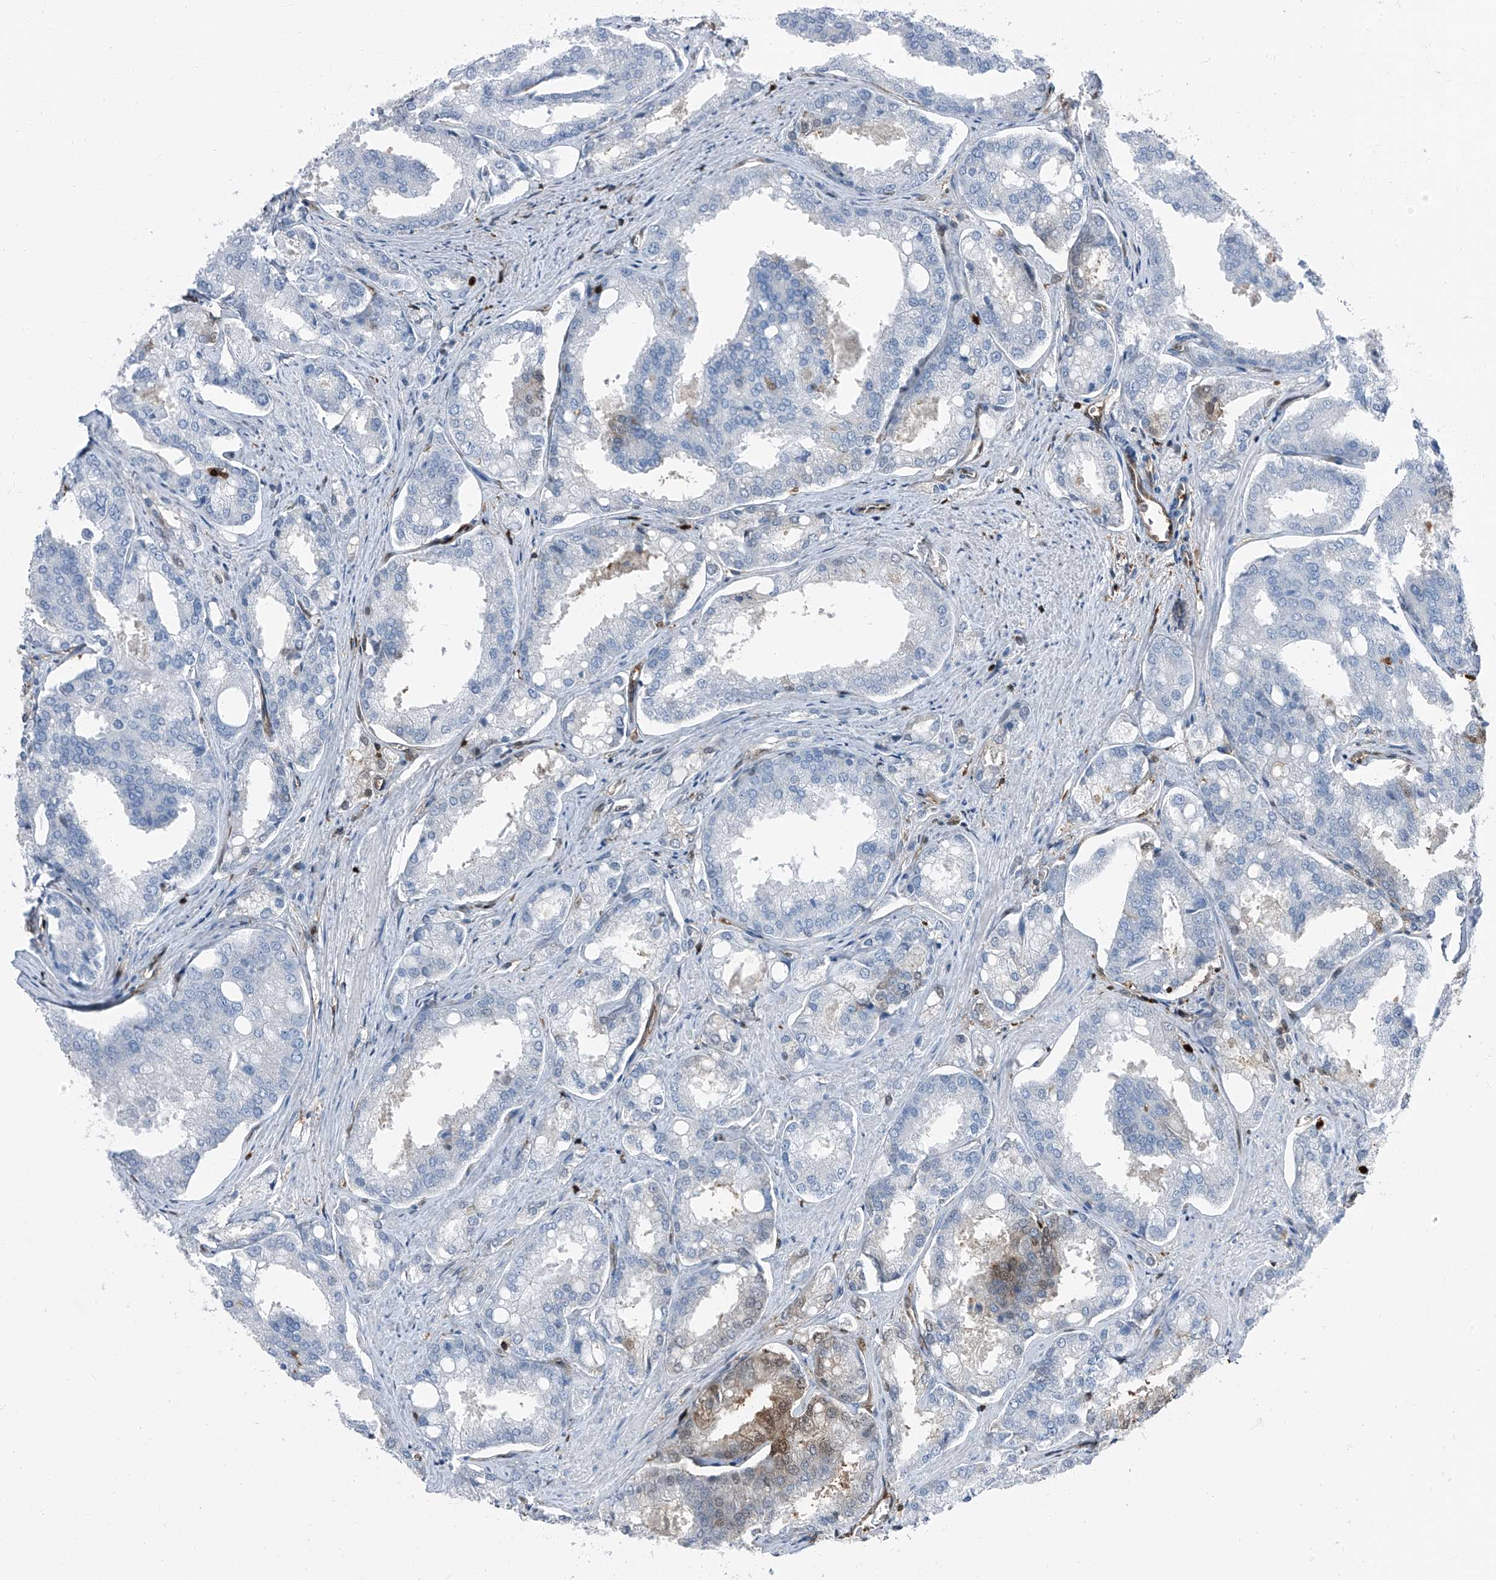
{"staining": {"intensity": "negative", "quantity": "none", "location": "none"}, "tissue": "prostate cancer", "cell_type": "Tumor cells", "image_type": "cancer", "snomed": [{"axis": "morphology", "description": "Adenocarcinoma, High grade"}, {"axis": "topography", "description": "Prostate"}], "caption": "IHC histopathology image of prostate cancer (high-grade adenocarcinoma) stained for a protein (brown), which reveals no staining in tumor cells.", "gene": "PSMB10", "patient": {"sex": "male", "age": 50}}